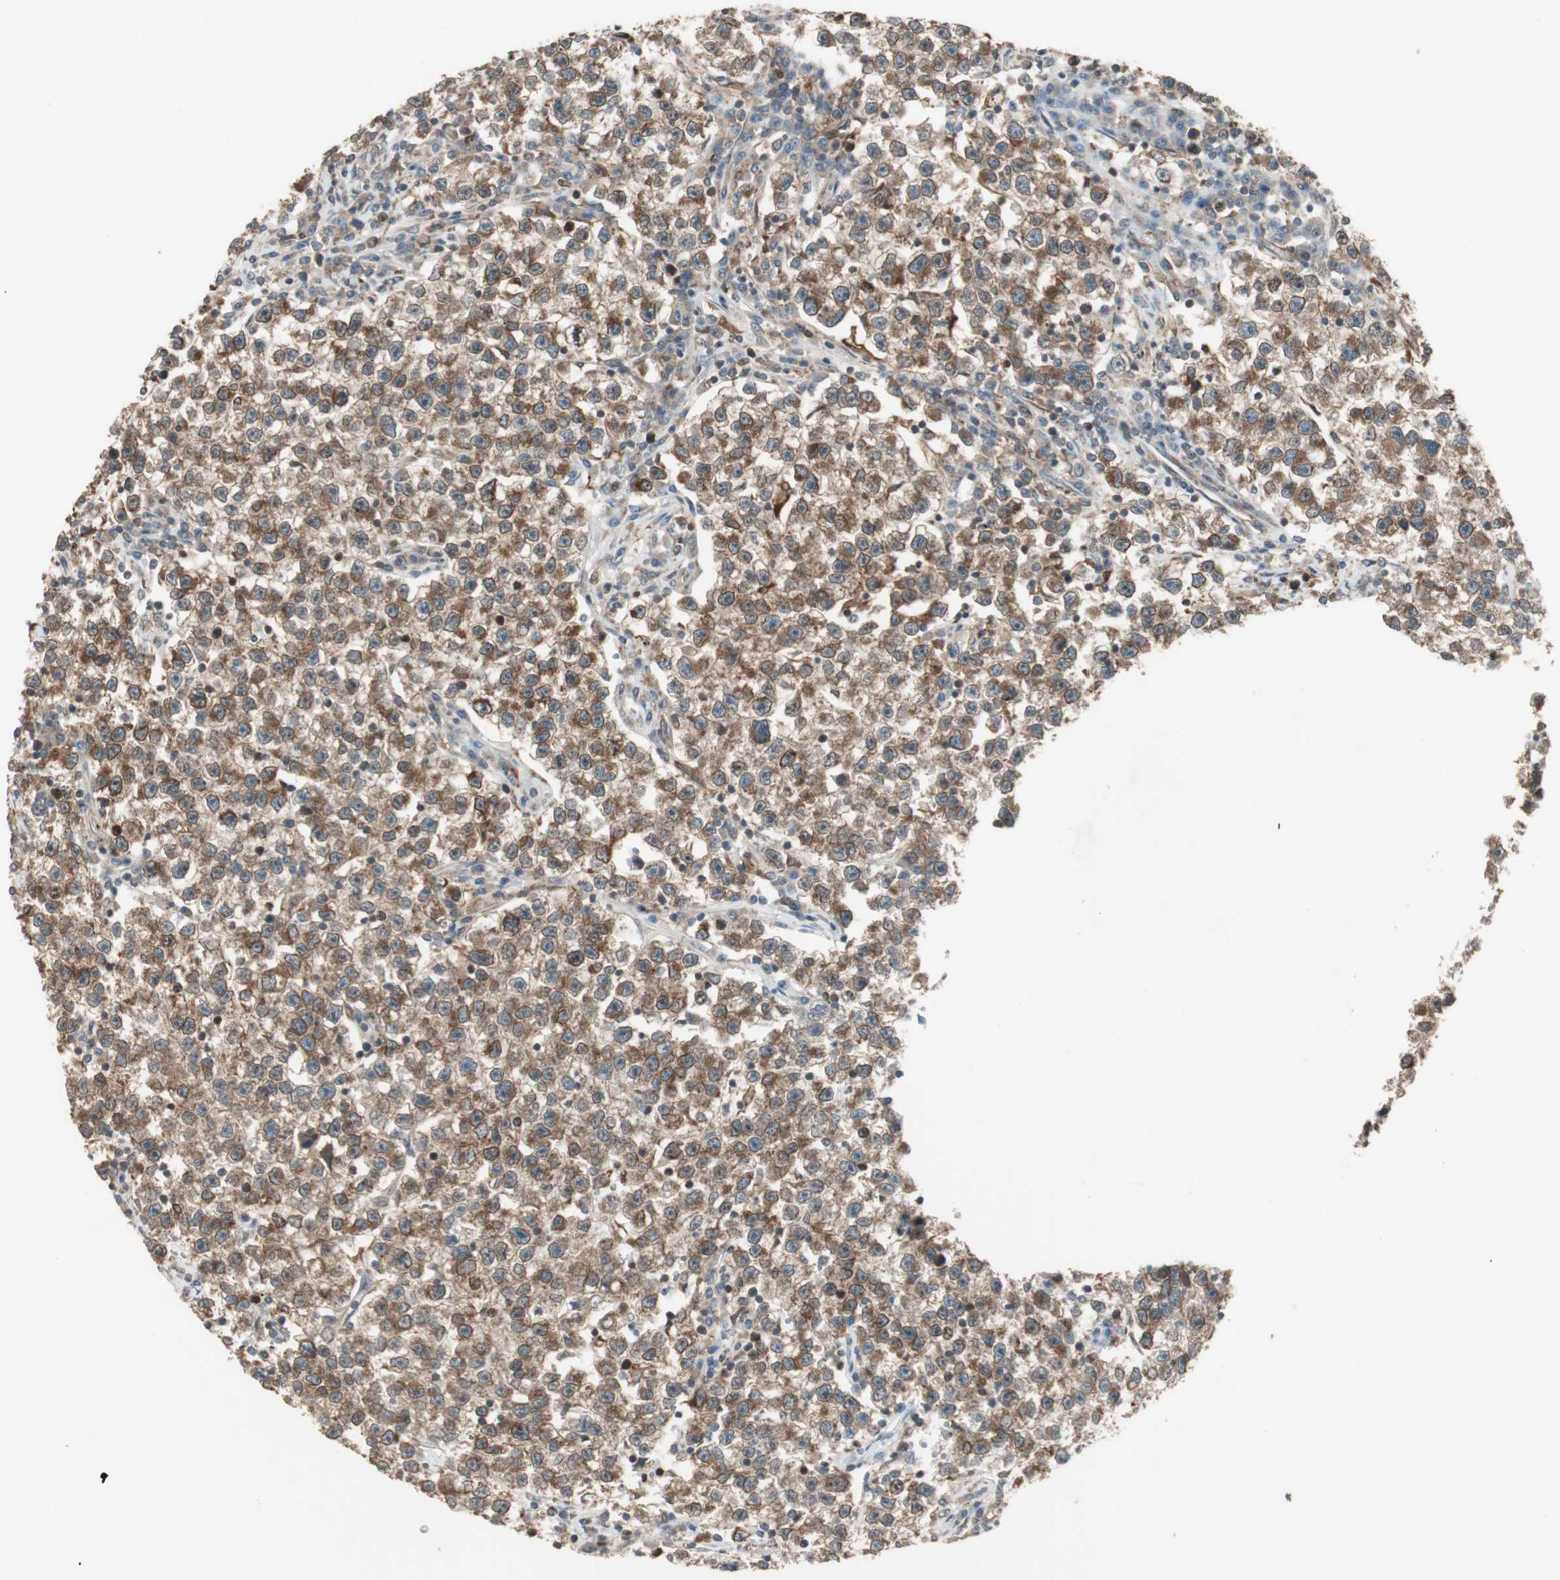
{"staining": {"intensity": "moderate", "quantity": ">75%", "location": "cytoplasmic/membranous"}, "tissue": "testis cancer", "cell_type": "Tumor cells", "image_type": "cancer", "snomed": [{"axis": "morphology", "description": "Seminoma, NOS"}, {"axis": "topography", "description": "Testis"}], "caption": "A micrograph of human testis cancer stained for a protein shows moderate cytoplasmic/membranous brown staining in tumor cells.", "gene": "ATP6AP2", "patient": {"sex": "male", "age": 22}}